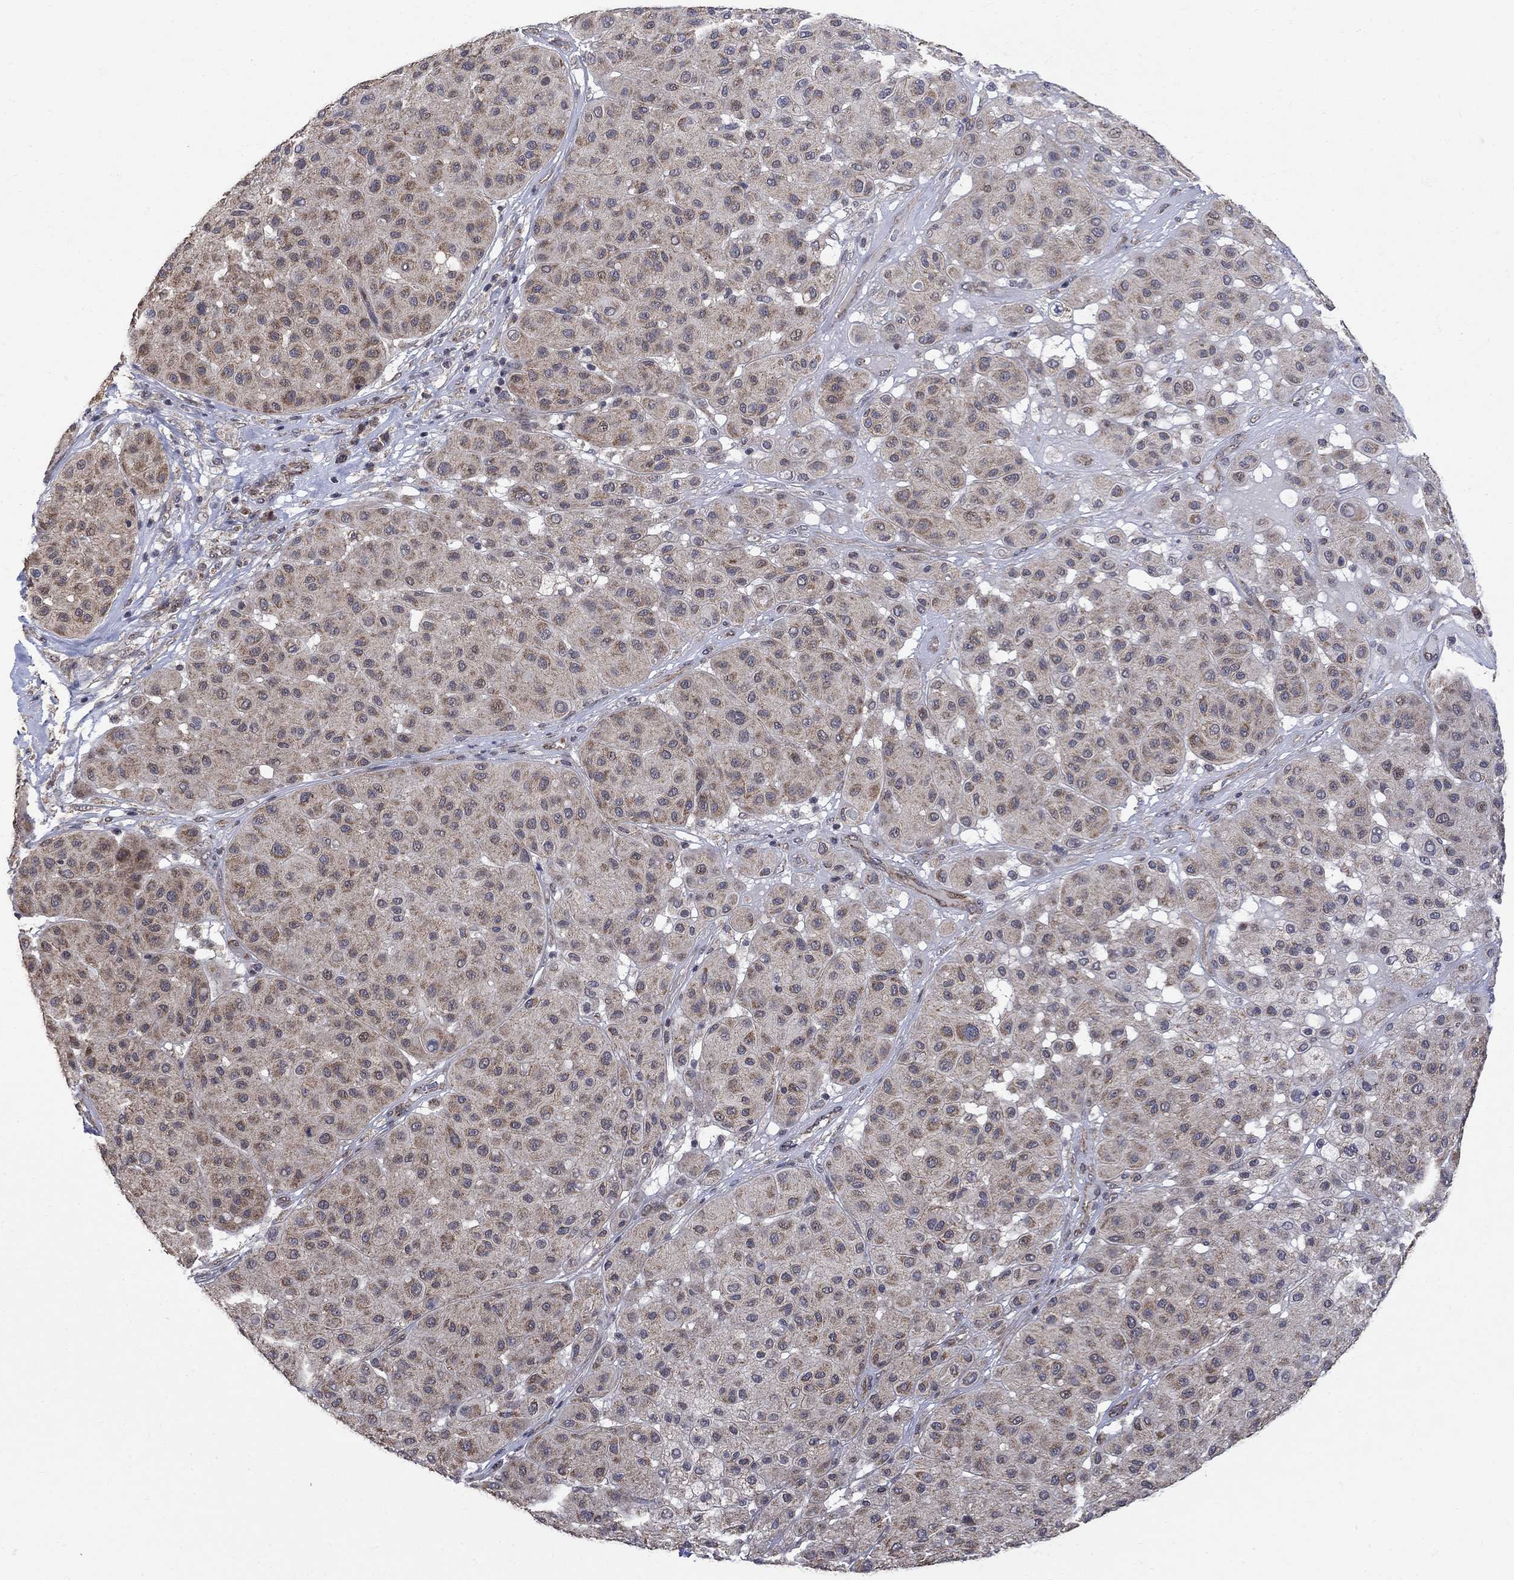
{"staining": {"intensity": "moderate", "quantity": "<25%", "location": "cytoplasmic/membranous"}, "tissue": "melanoma", "cell_type": "Tumor cells", "image_type": "cancer", "snomed": [{"axis": "morphology", "description": "Malignant melanoma, Metastatic site"}, {"axis": "topography", "description": "Smooth muscle"}], "caption": "Protein staining reveals moderate cytoplasmic/membranous positivity in about <25% of tumor cells in melanoma.", "gene": "ANKRA2", "patient": {"sex": "male", "age": 41}}